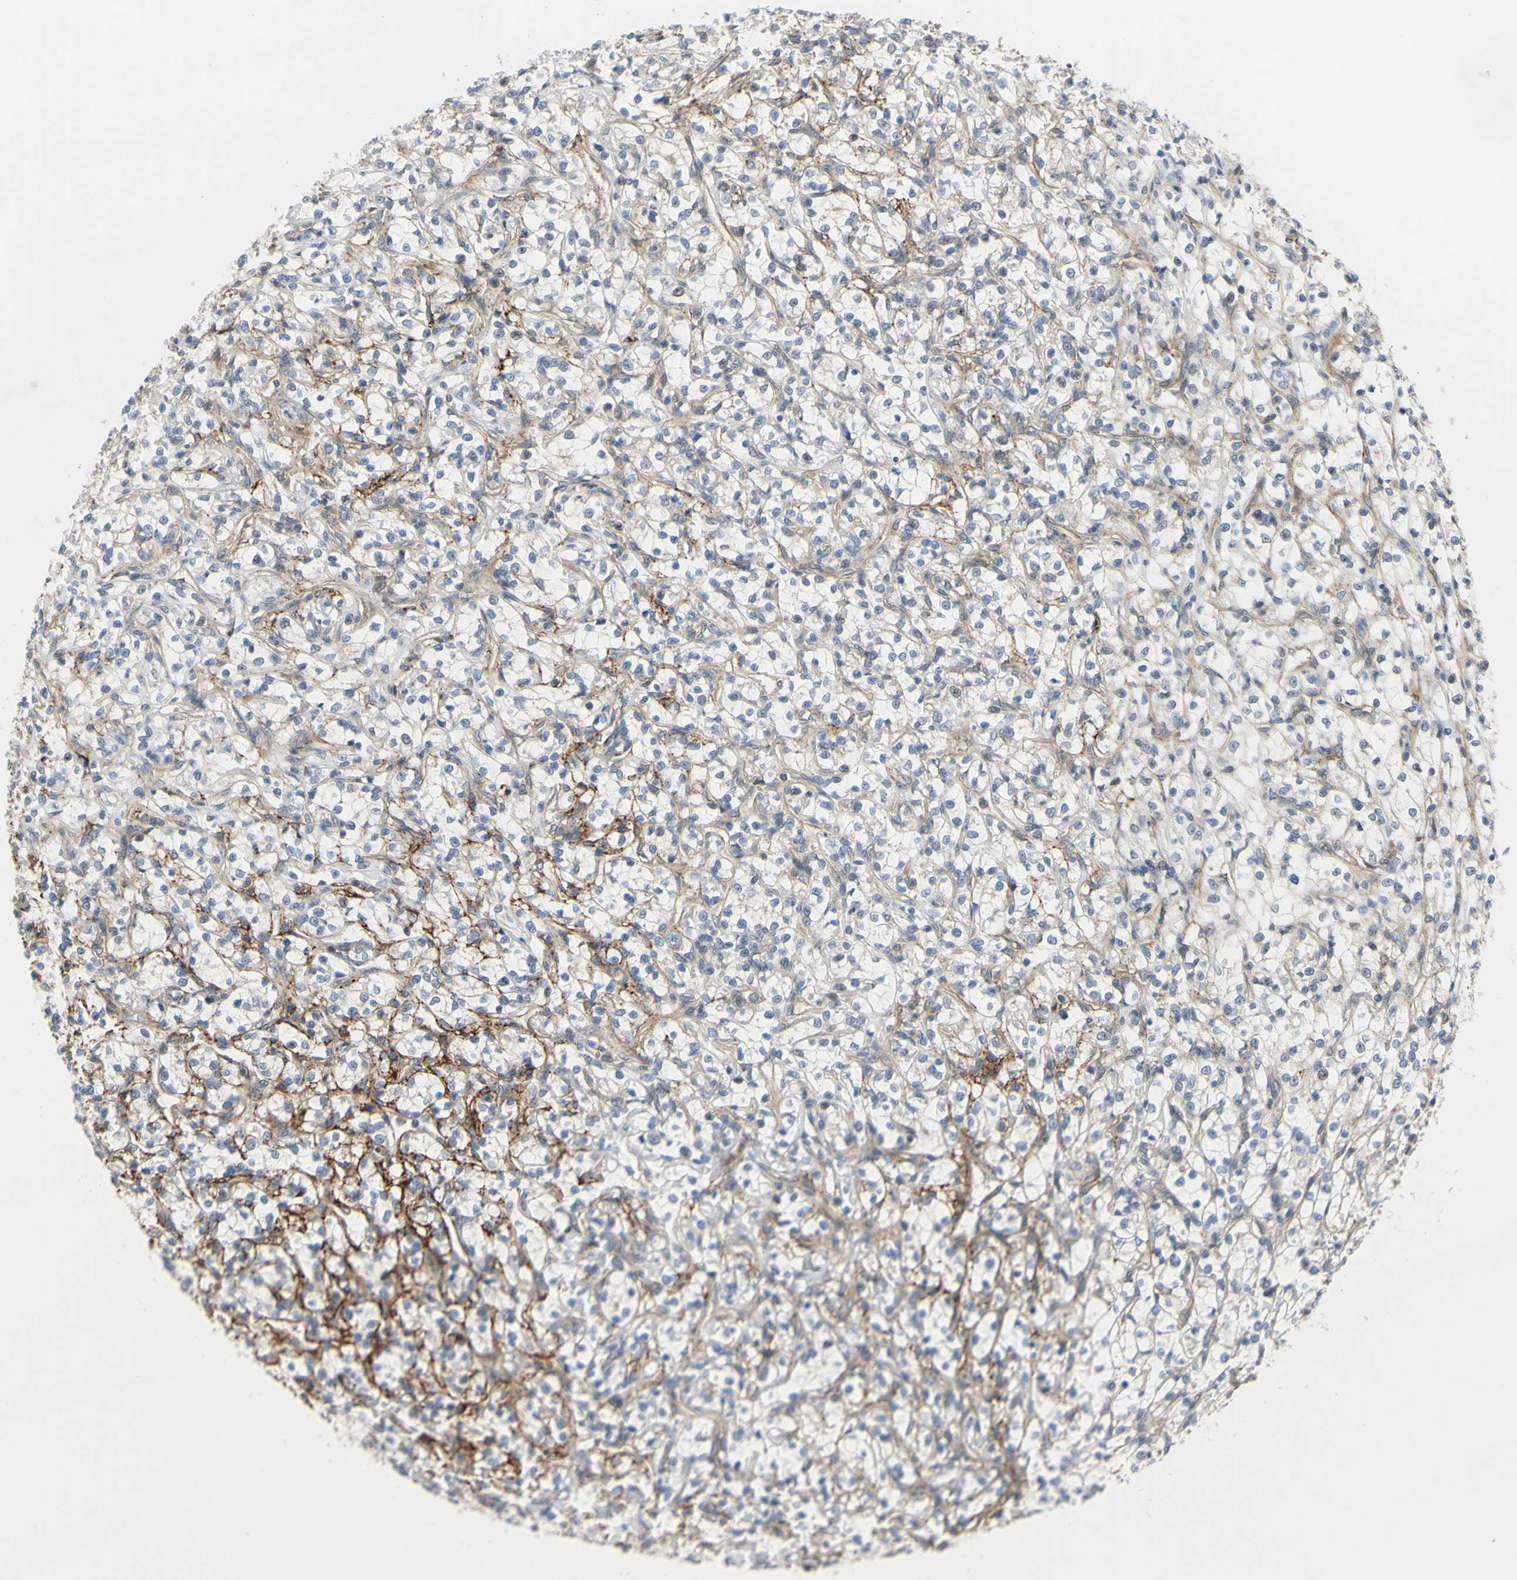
{"staining": {"intensity": "weak", "quantity": "25%-75%", "location": "cytoplasmic/membranous"}, "tissue": "renal cancer", "cell_type": "Tumor cells", "image_type": "cancer", "snomed": [{"axis": "morphology", "description": "Adenocarcinoma, NOS"}, {"axis": "topography", "description": "Kidney"}], "caption": "Brown immunohistochemical staining in human adenocarcinoma (renal) demonstrates weak cytoplasmic/membranous positivity in about 25%-75% of tumor cells.", "gene": "COMMD9", "patient": {"sex": "female", "age": 69}}